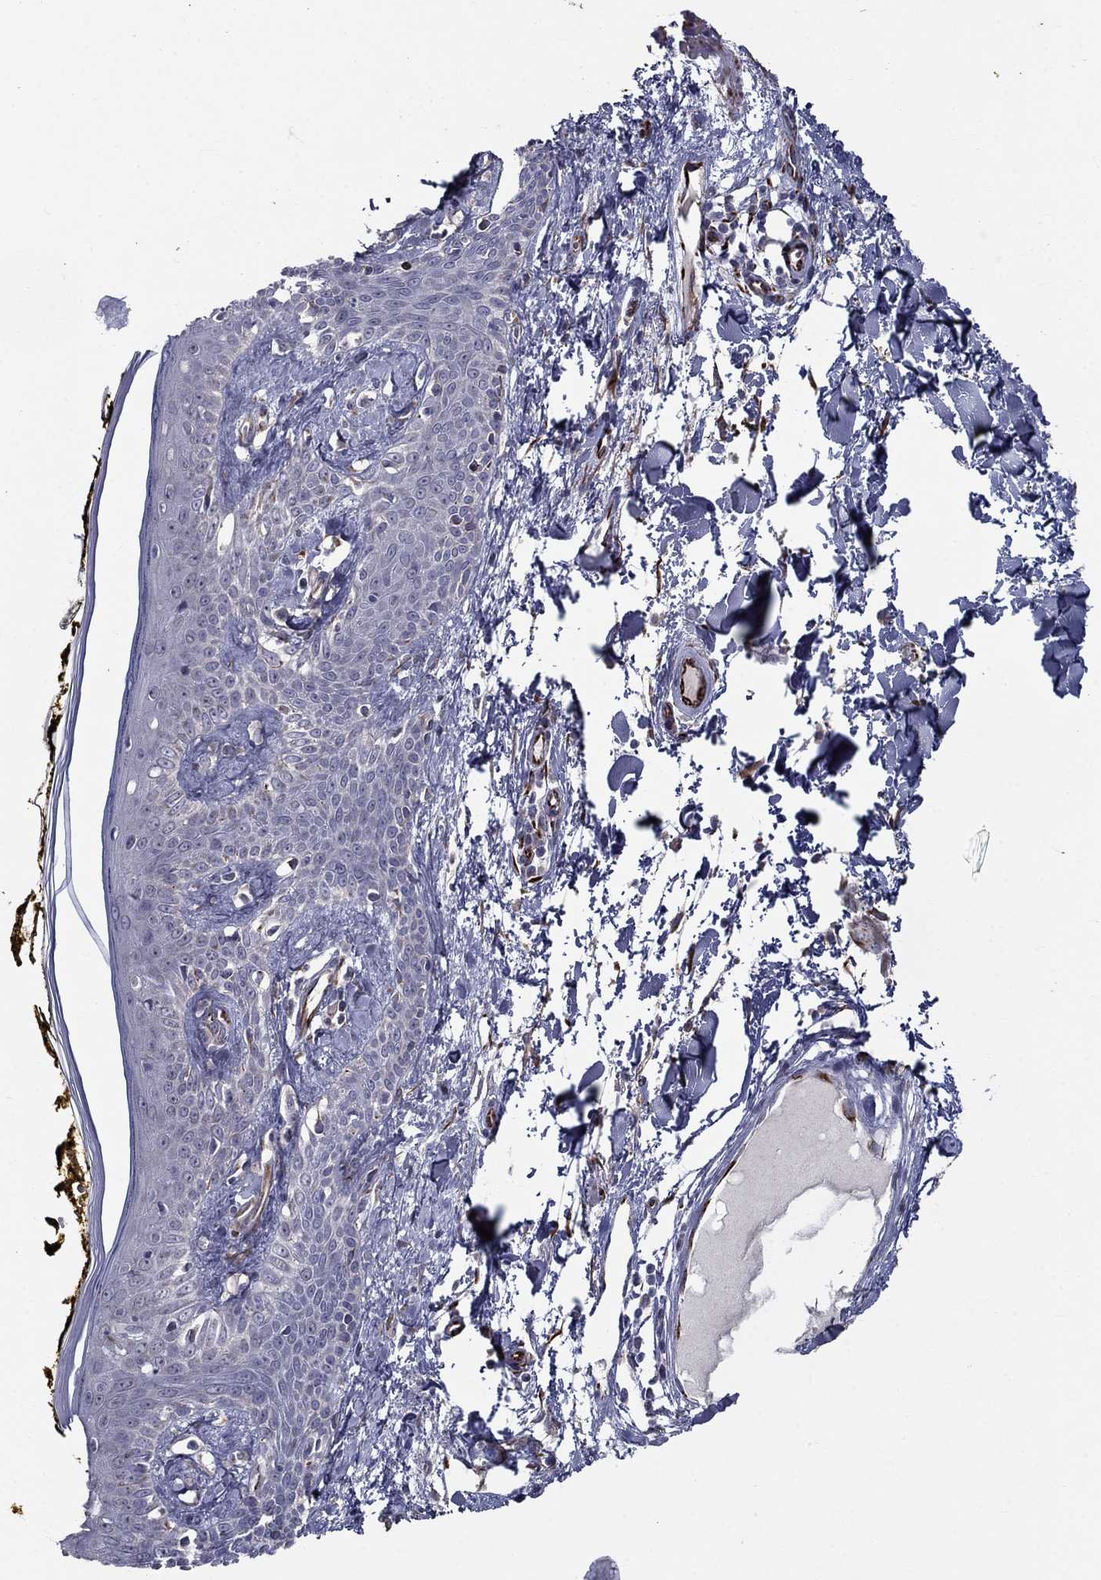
{"staining": {"intensity": "strong", "quantity": "<25%", "location": "cytoplasmic/membranous"}, "tissue": "skin", "cell_type": "Fibroblasts", "image_type": "normal", "snomed": [{"axis": "morphology", "description": "Normal tissue, NOS"}, {"axis": "topography", "description": "Skin"}], "caption": "A high-resolution micrograph shows immunohistochemistry staining of unremarkable skin, which displays strong cytoplasmic/membranous expression in approximately <25% of fibroblasts.", "gene": "LACTB2", "patient": {"sex": "male", "age": 76}}